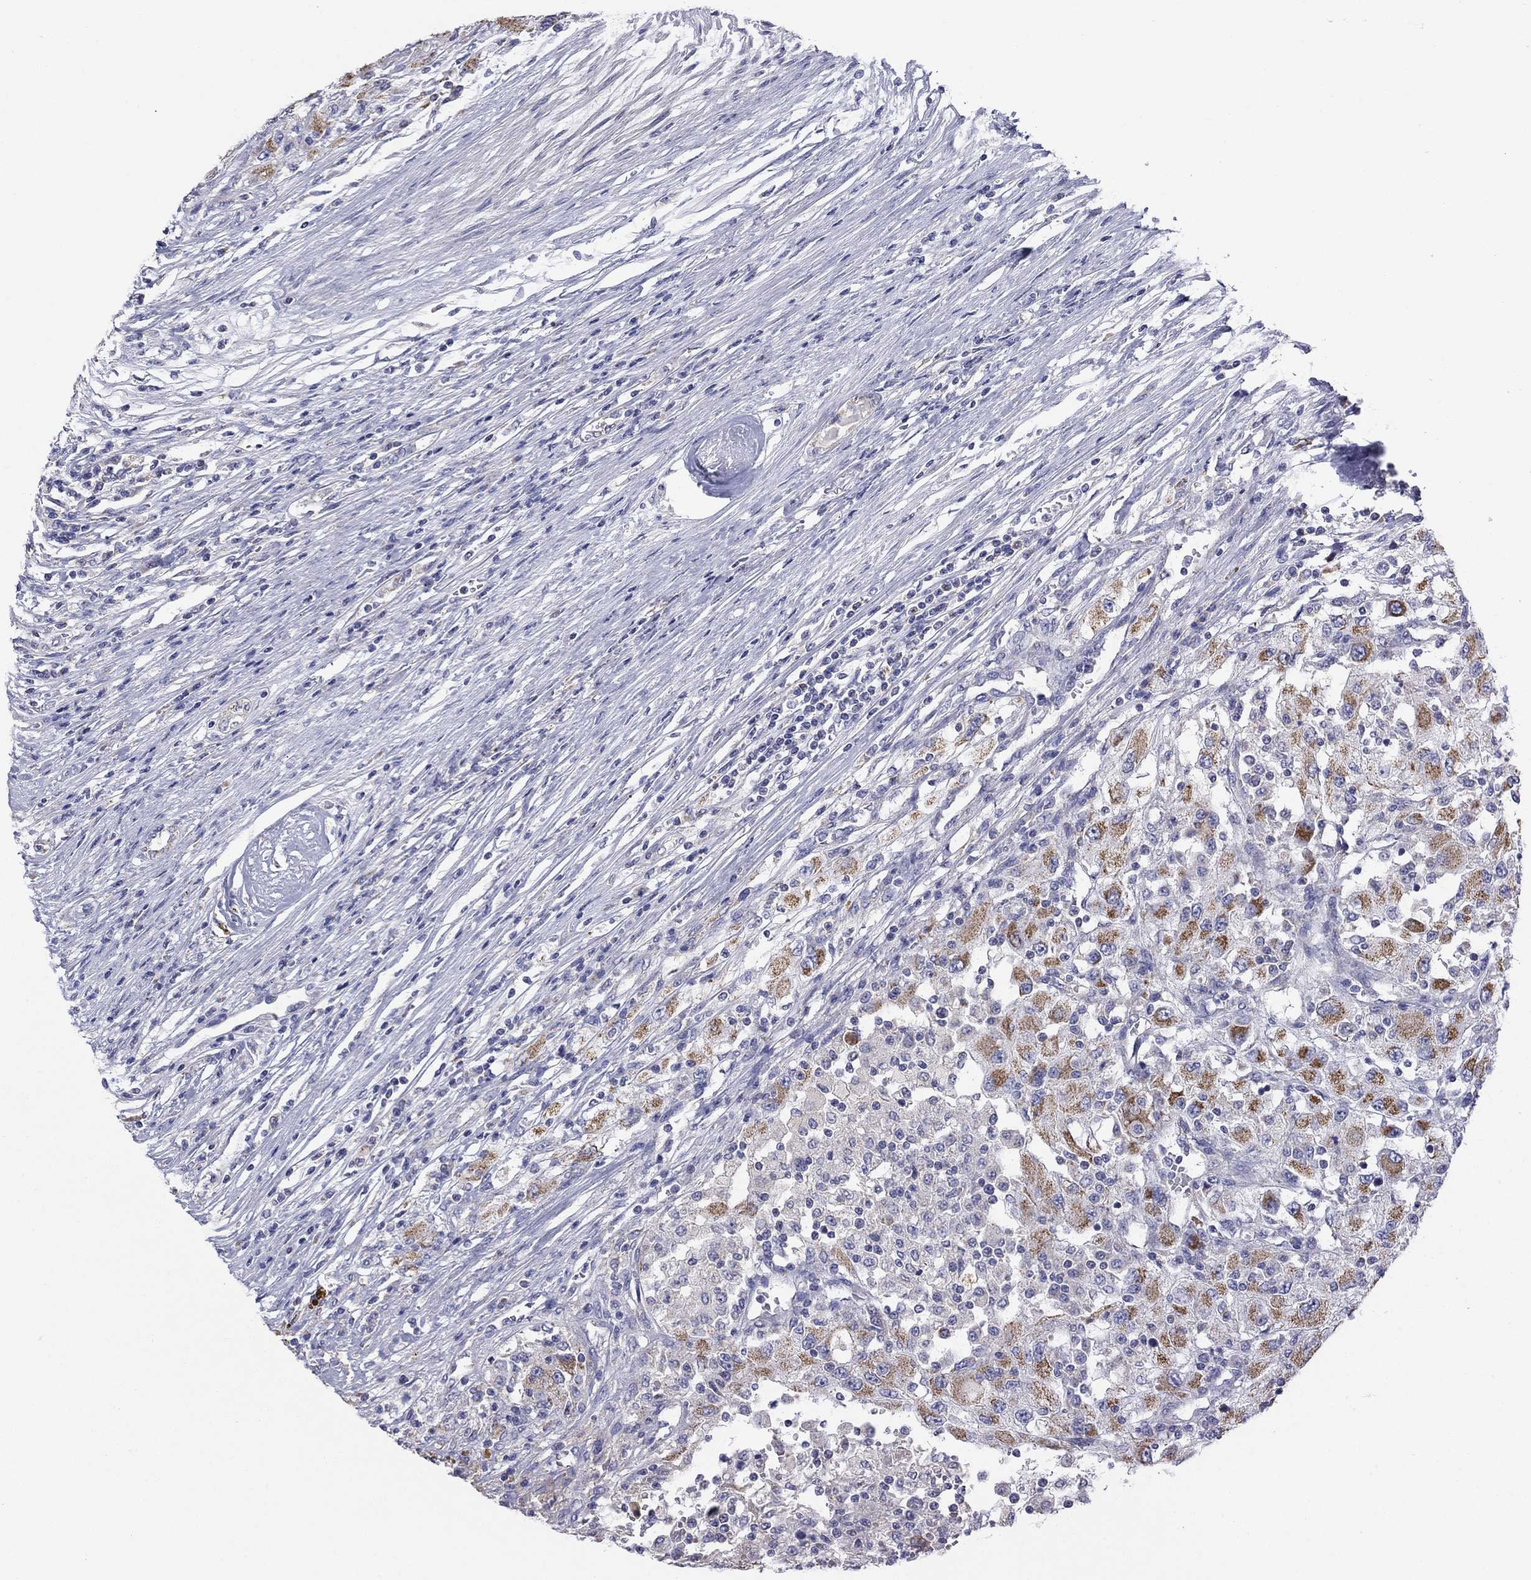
{"staining": {"intensity": "moderate", "quantity": ">75%", "location": "cytoplasmic/membranous"}, "tissue": "renal cancer", "cell_type": "Tumor cells", "image_type": "cancer", "snomed": [{"axis": "morphology", "description": "Adenocarcinoma, NOS"}, {"axis": "topography", "description": "Kidney"}], "caption": "A brown stain labels moderate cytoplasmic/membranous expression of a protein in renal adenocarcinoma tumor cells. The staining is performed using DAB brown chromogen to label protein expression. The nuclei are counter-stained blue using hematoxylin.", "gene": "CLVS1", "patient": {"sex": "female", "age": 67}}